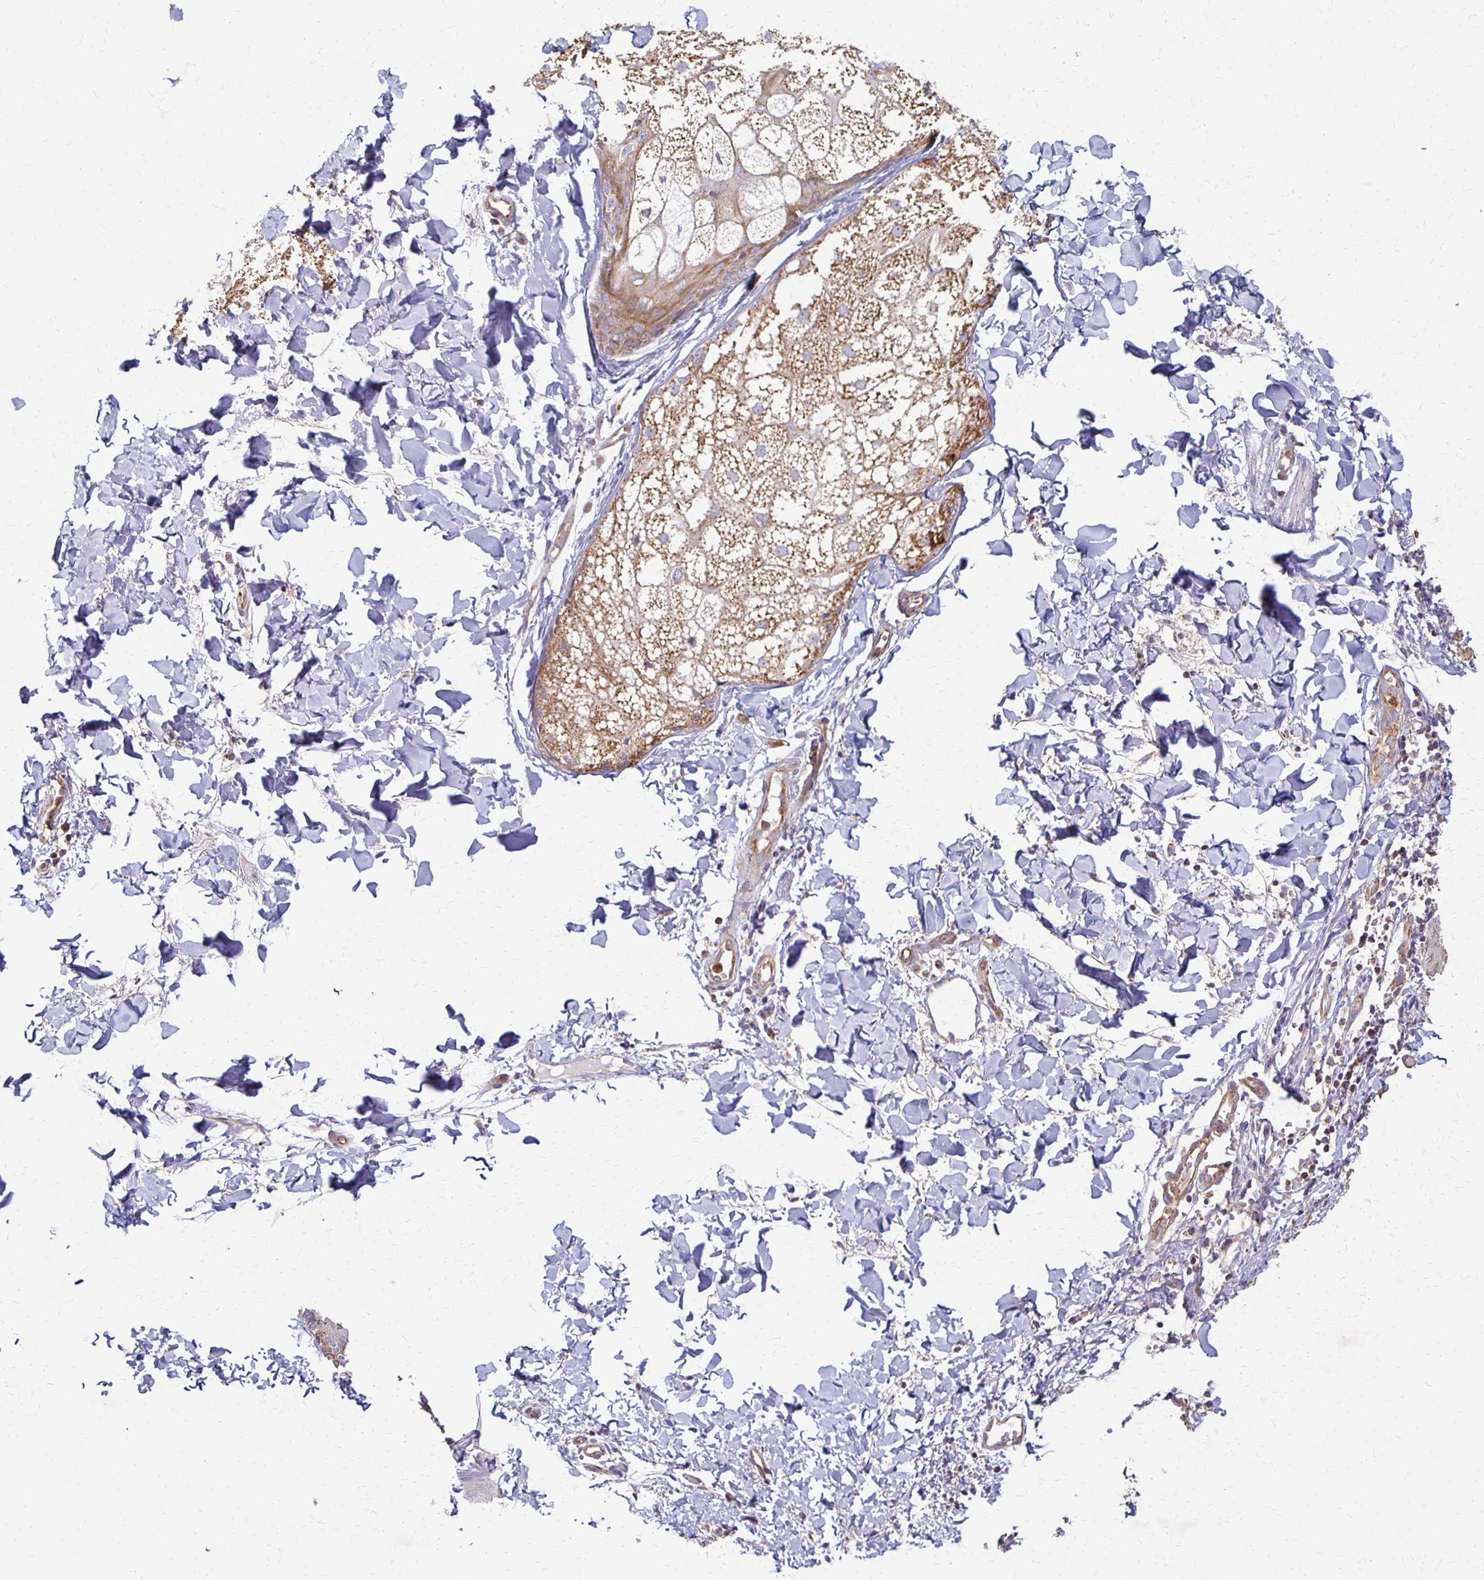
{"staining": {"intensity": "moderate", "quantity": "25%-75%", "location": "cytoplasmic/membranous,nuclear"}, "tissue": "skin", "cell_type": "Fibroblasts", "image_type": "normal", "snomed": [{"axis": "morphology", "description": "Normal tissue, NOS"}, {"axis": "topography", "description": "Skin"}], "caption": "Human skin stained for a protein (brown) shows moderate cytoplasmic/membranous,nuclear positive staining in about 25%-75% of fibroblasts.", "gene": "EIF4EBP2", "patient": {"sex": "male", "age": 16}}